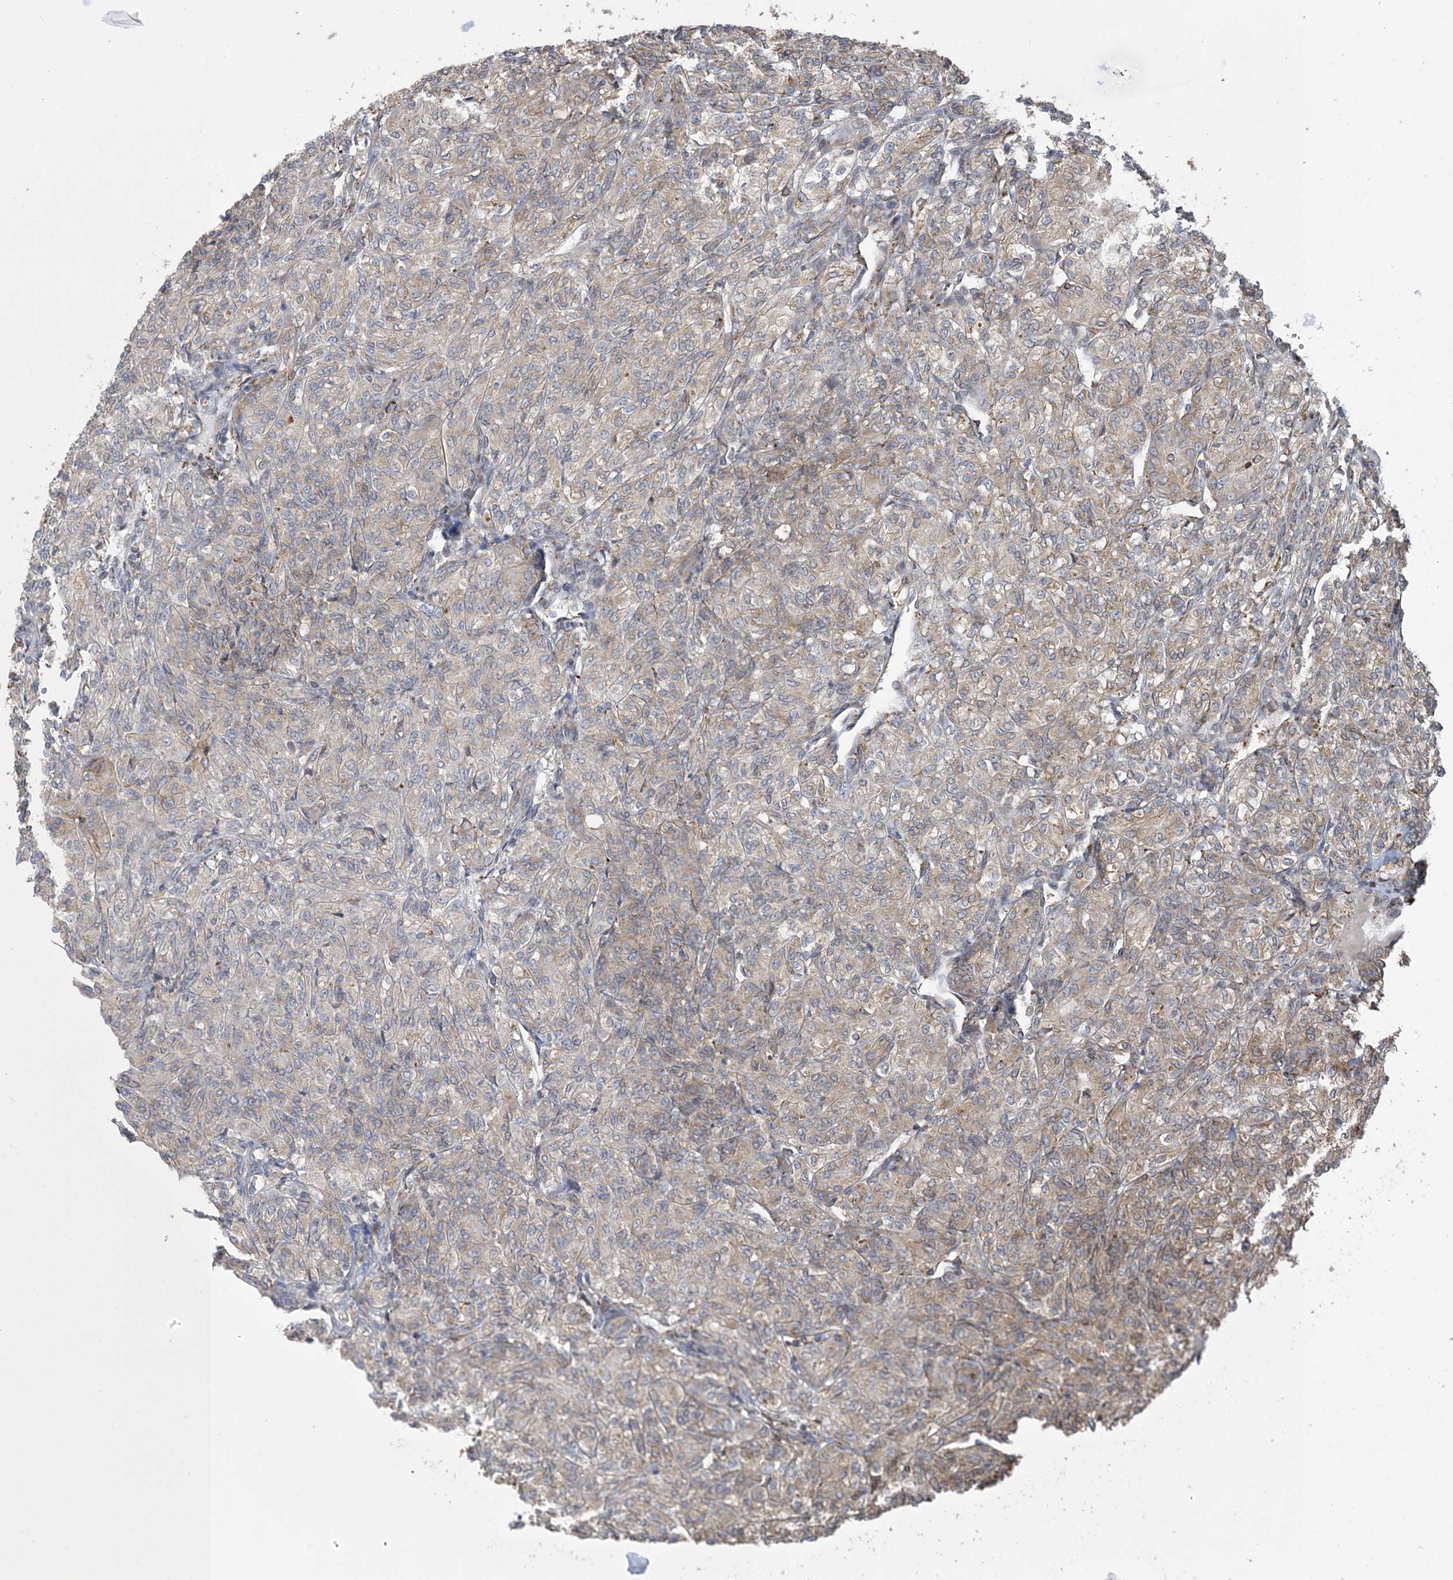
{"staining": {"intensity": "weak", "quantity": "25%-75%", "location": "cytoplasmic/membranous"}, "tissue": "renal cancer", "cell_type": "Tumor cells", "image_type": "cancer", "snomed": [{"axis": "morphology", "description": "Adenocarcinoma, NOS"}, {"axis": "topography", "description": "Kidney"}], "caption": "Protein analysis of adenocarcinoma (renal) tissue reveals weak cytoplasmic/membranous staining in about 25%-75% of tumor cells.", "gene": "SHANK1", "patient": {"sex": "male", "age": 77}}